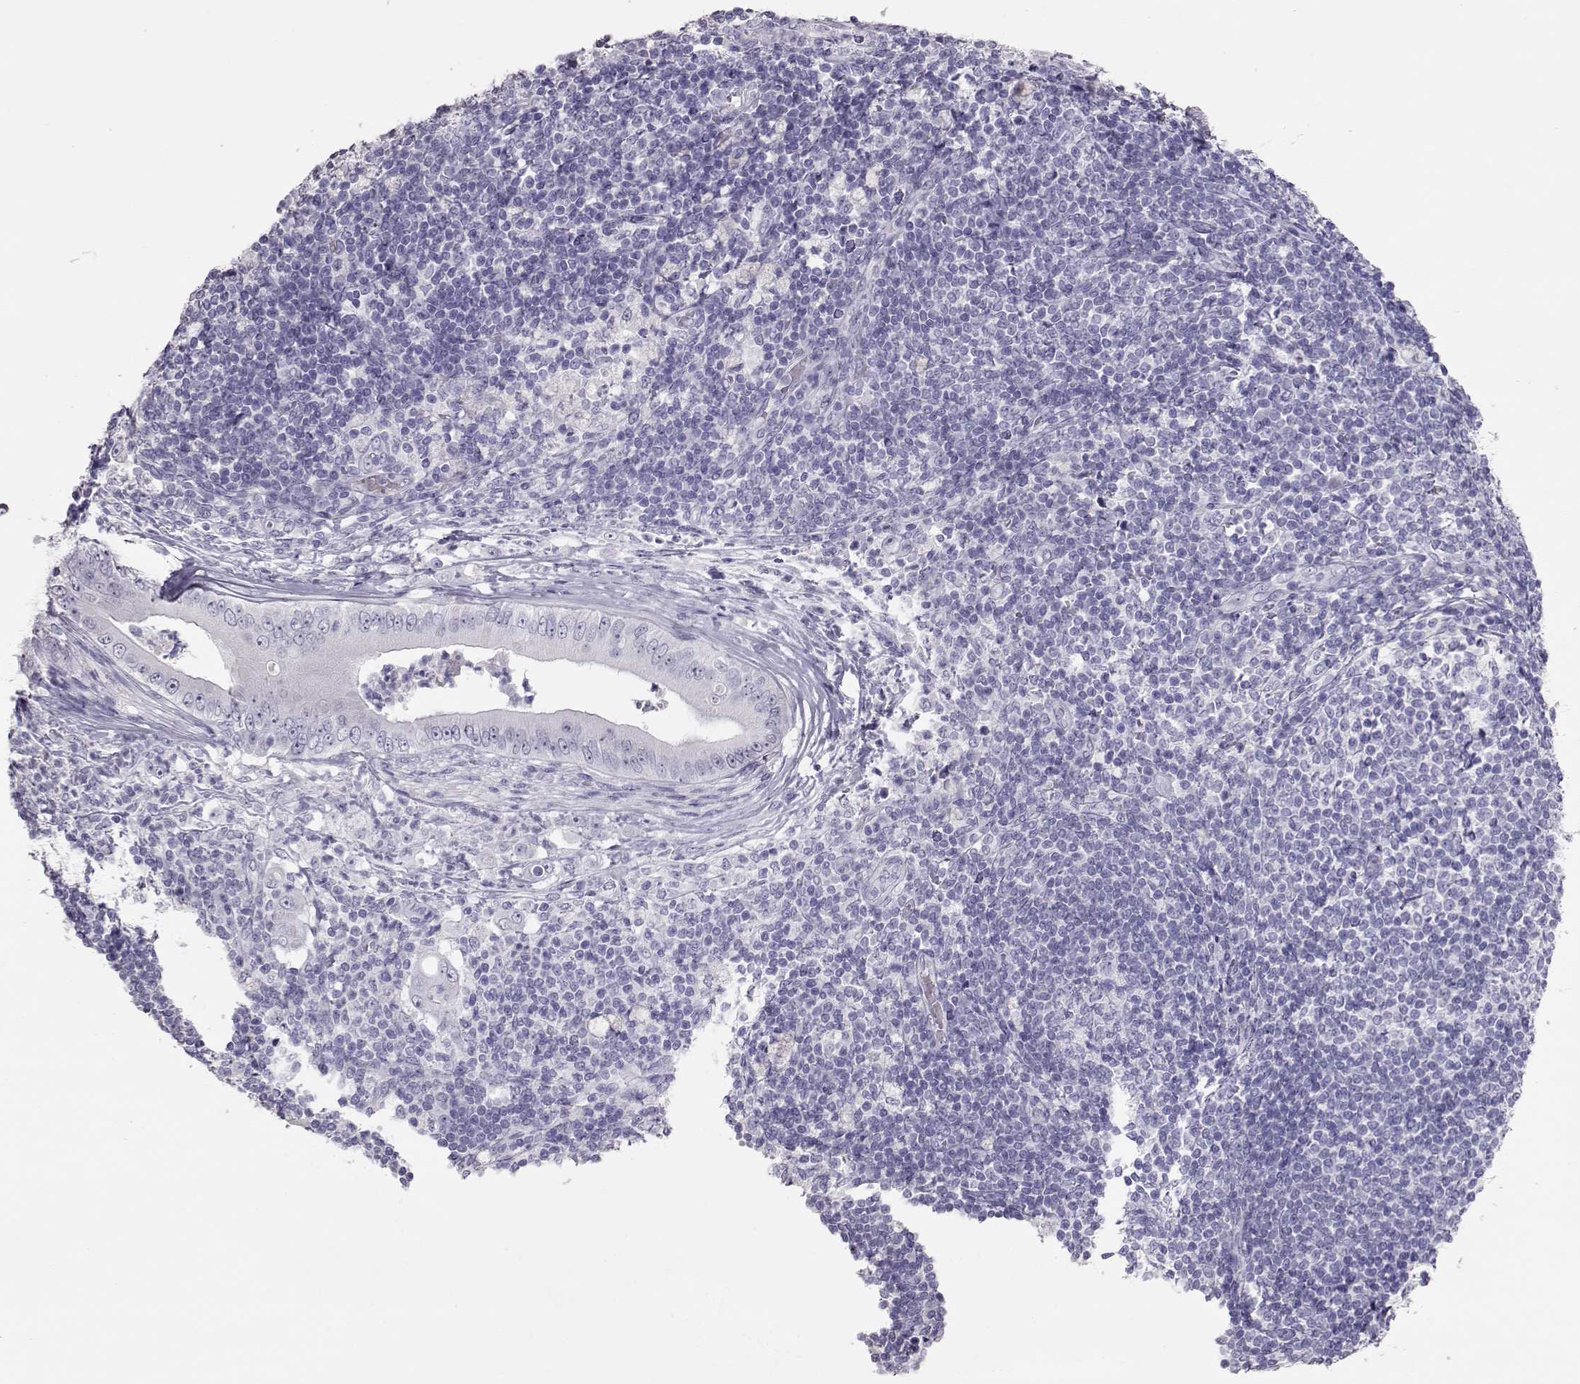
{"staining": {"intensity": "negative", "quantity": "none", "location": "none"}, "tissue": "pancreatic cancer", "cell_type": "Tumor cells", "image_type": "cancer", "snomed": [{"axis": "morphology", "description": "Adenocarcinoma, NOS"}, {"axis": "topography", "description": "Pancreas"}], "caption": "Immunohistochemical staining of pancreatic cancer shows no significant expression in tumor cells. (IHC, brightfield microscopy, high magnification).", "gene": "PMCH", "patient": {"sex": "male", "age": 71}}